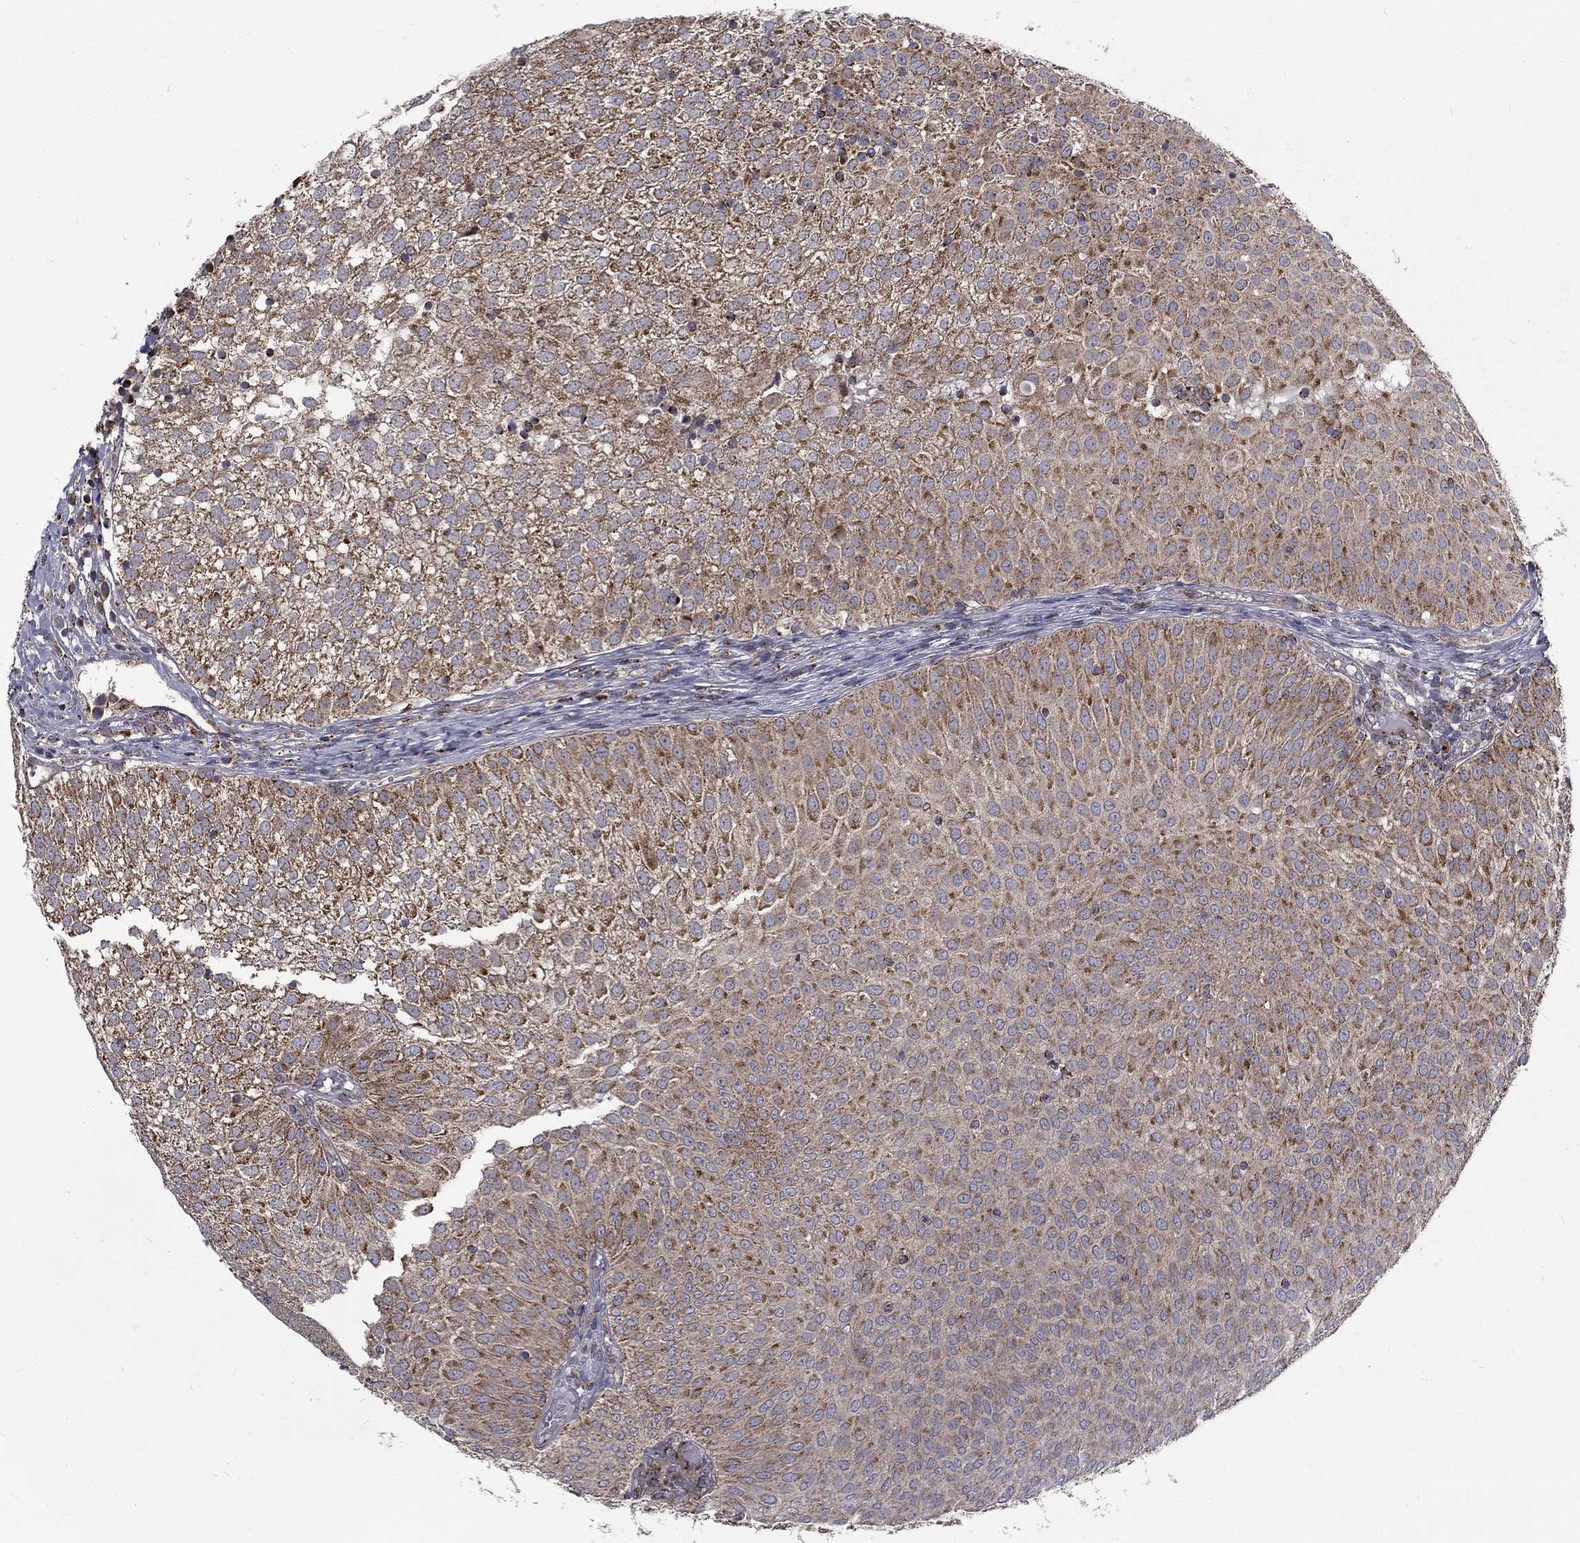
{"staining": {"intensity": "strong", "quantity": ">75%", "location": "cytoplasmic/membranous"}, "tissue": "urothelial cancer", "cell_type": "Tumor cells", "image_type": "cancer", "snomed": [{"axis": "morphology", "description": "Urothelial carcinoma, Low grade"}, {"axis": "topography", "description": "Urinary bladder"}], "caption": "Protein analysis of urothelial cancer tissue demonstrates strong cytoplasmic/membranous staining in about >75% of tumor cells. Using DAB (3,3'-diaminobenzidine) (brown) and hematoxylin (blue) stains, captured at high magnification using brightfield microscopy.", "gene": "ALDH1B1", "patient": {"sex": "male", "age": 52}}